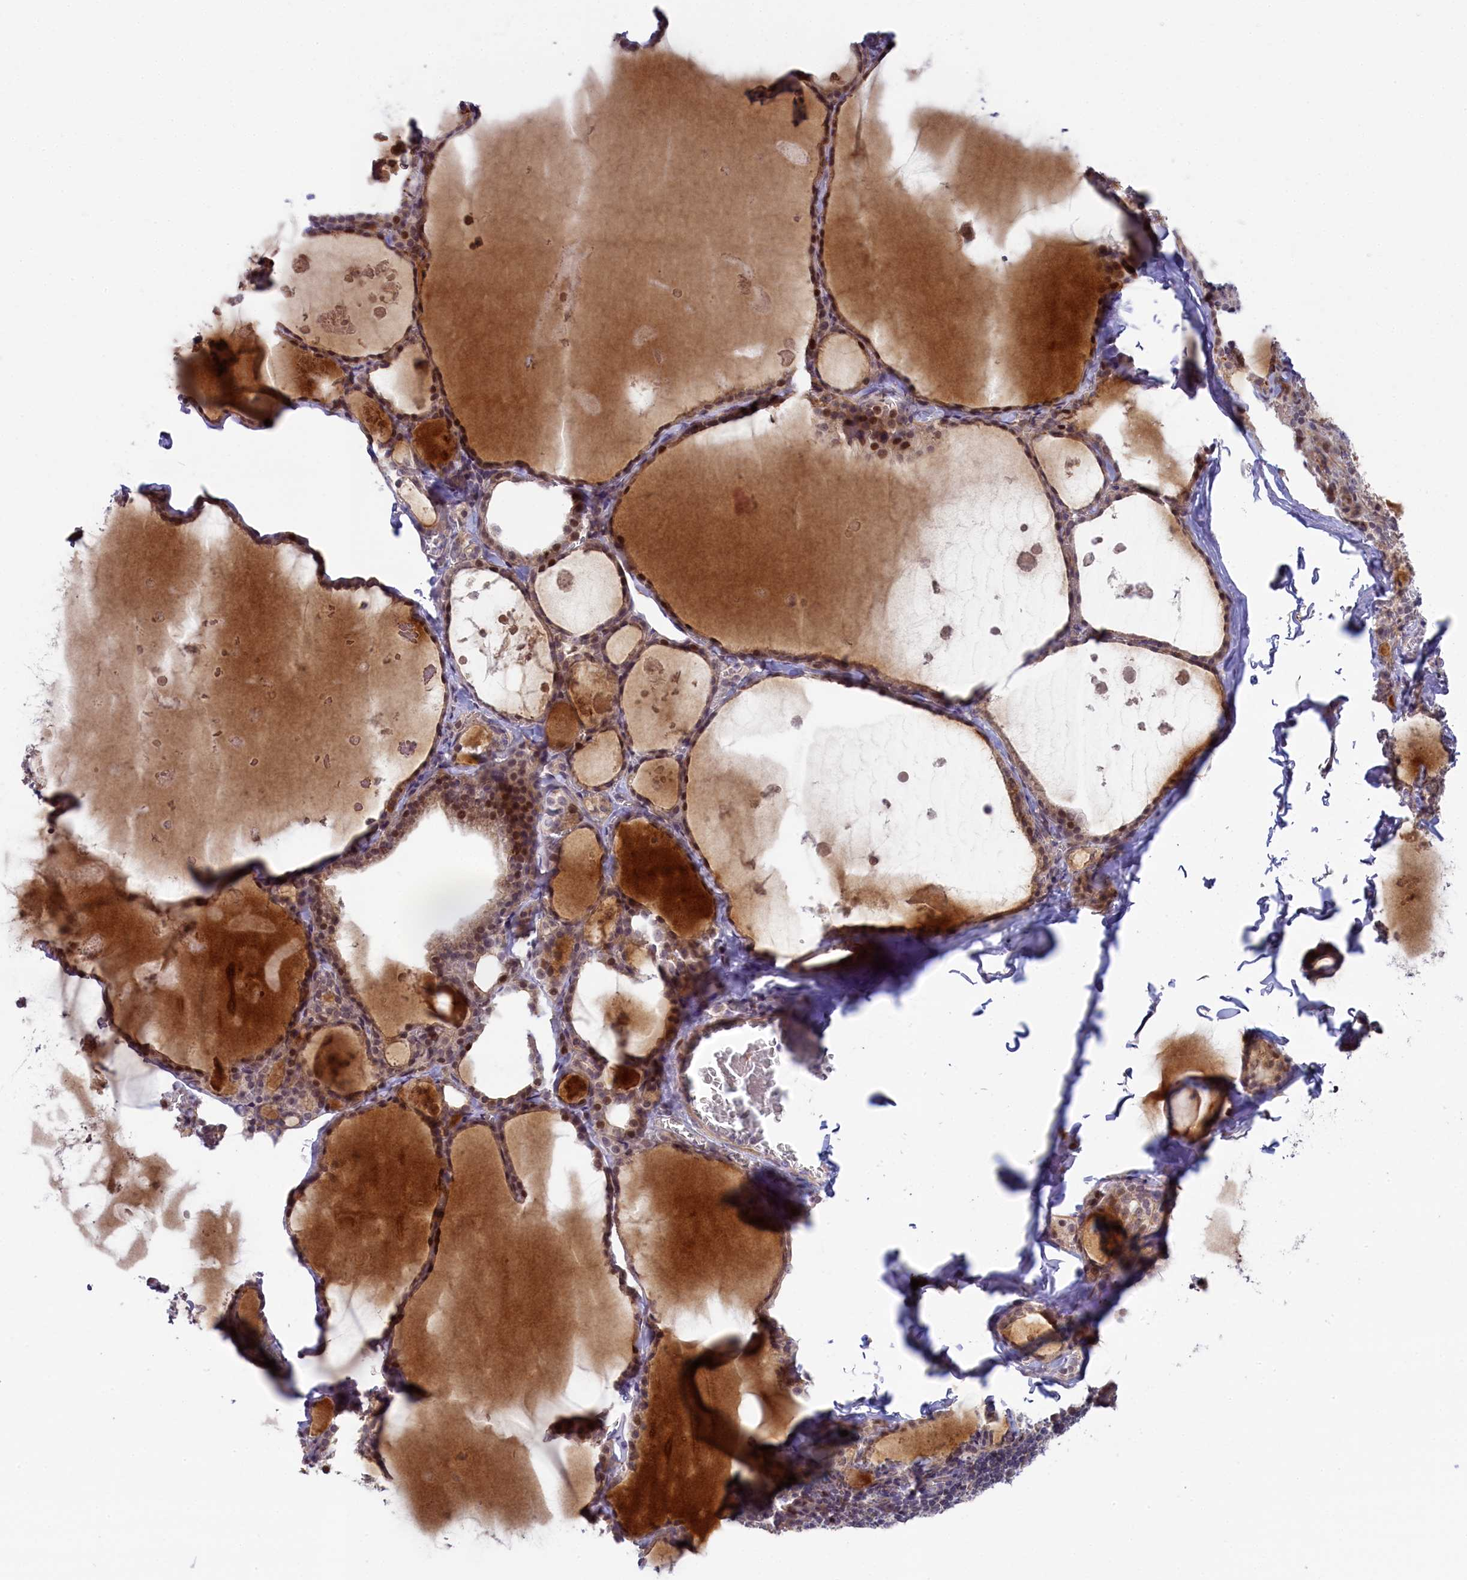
{"staining": {"intensity": "weak", "quantity": "<25%", "location": "cytoplasmic/membranous"}, "tissue": "thyroid gland", "cell_type": "Glandular cells", "image_type": "normal", "snomed": [{"axis": "morphology", "description": "Normal tissue, NOS"}, {"axis": "topography", "description": "Thyroid gland"}], "caption": "This photomicrograph is of unremarkable thyroid gland stained with immunohistochemistry to label a protein in brown with the nuclei are counter-stained blue. There is no positivity in glandular cells.", "gene": "CCL23", "patient": {"sex": "male", "age": 56}}